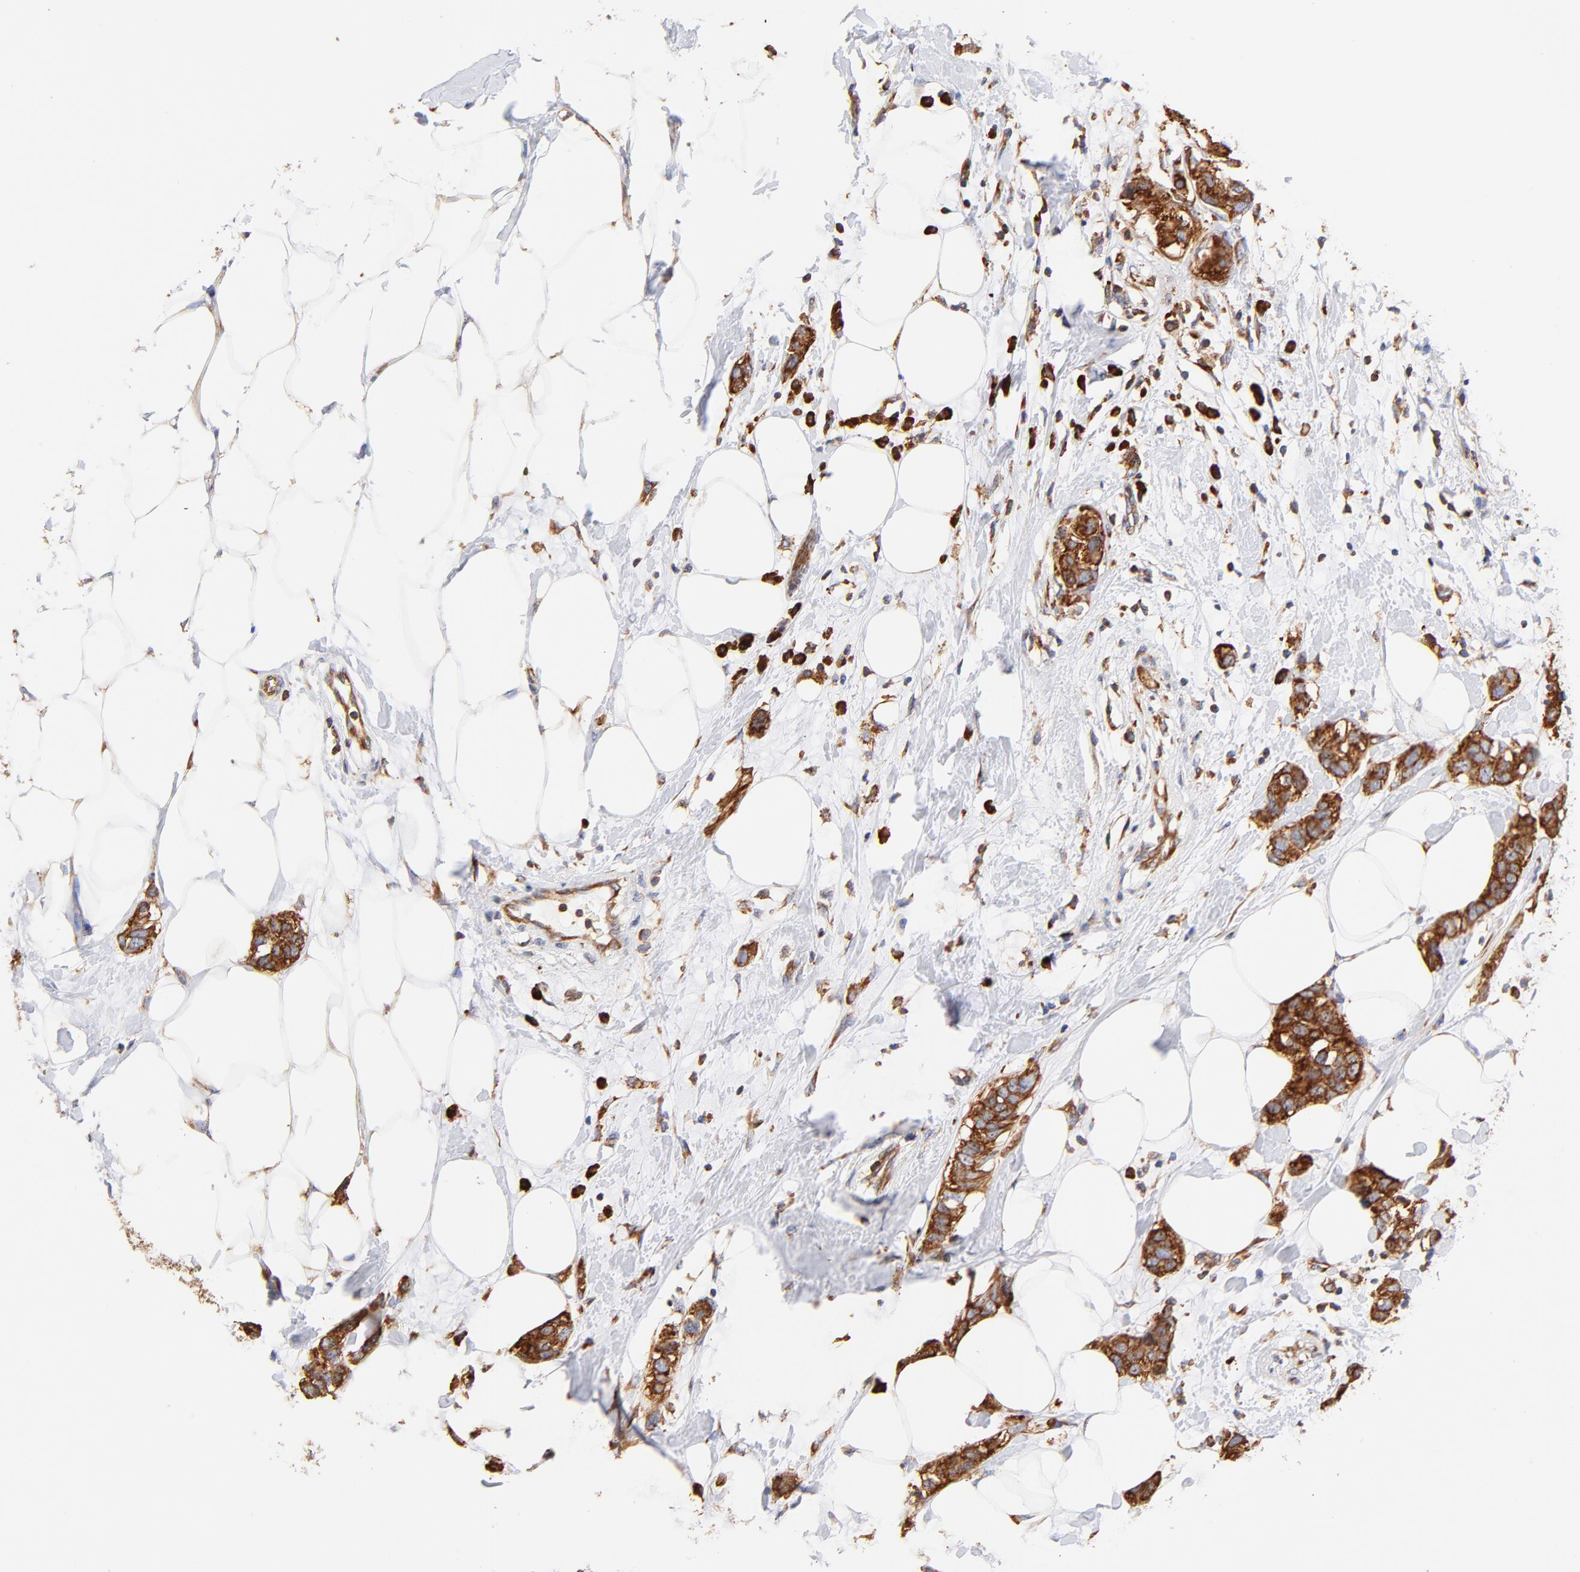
{"staining": {"intensity": "strong", "quantity": ">75%", "location": "cytoplasmic/membranous"}, "tissue": "breast cancer", "cell_type": "Tumor cells", "image_type": "cancer", "snomed": [{"axis": "morphology", "description": "Normal tissue, NOS"}, {"axis": "morphology", "description": "Duct carcinoma"}, {"axis": "topography", "description": "Breast"}], "caption": "Human breast cancer stained with a brown dye demonstrates strong cytoplasmic/membranous positive expression in about >75% of tumor cells.", "gene": "RPL27", "patient": {"sex": "female", "age": 50}}